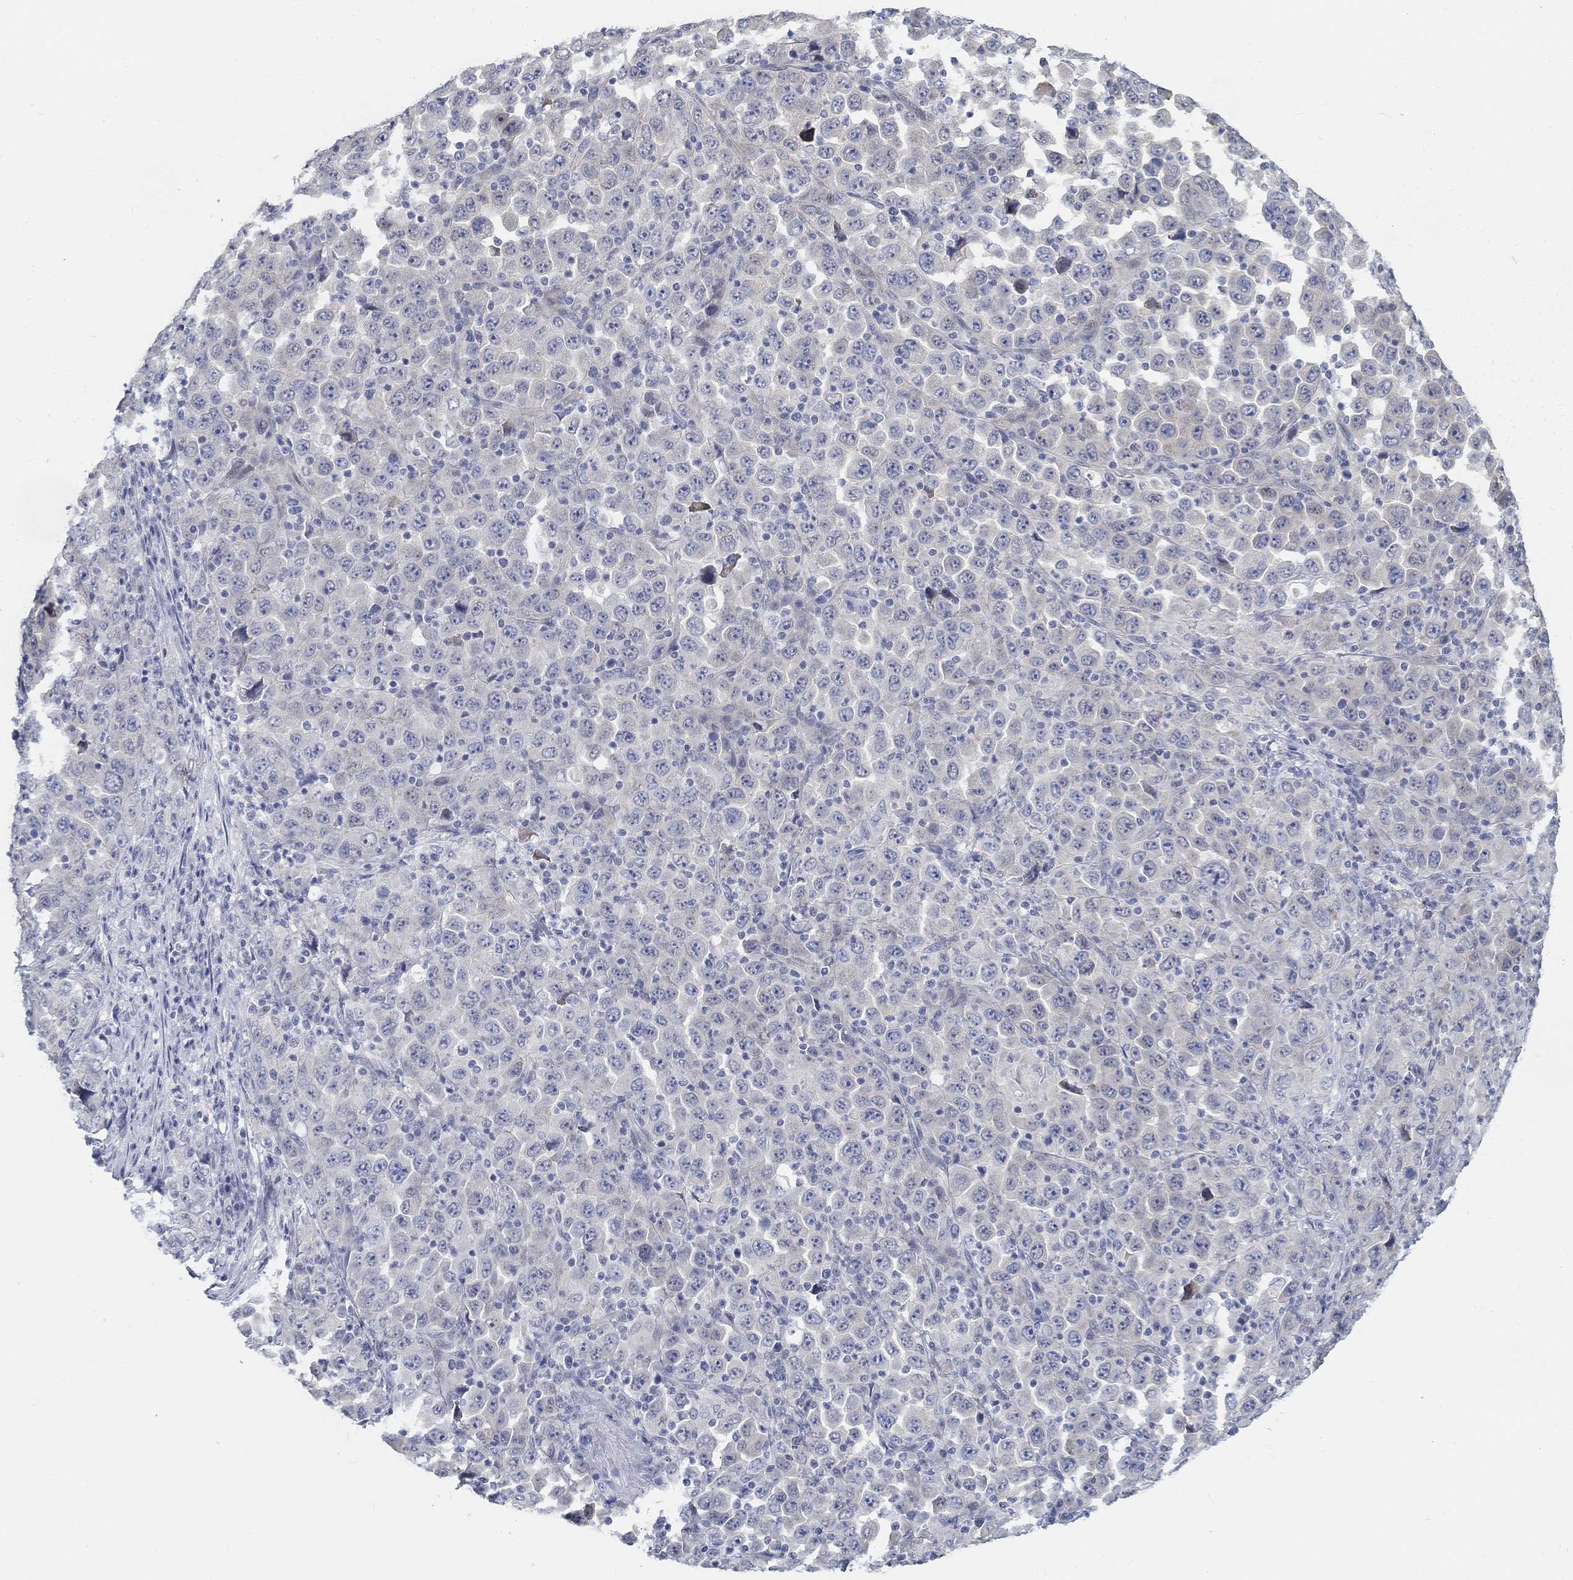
{"staining": {"intensity": "negative", "quantity": "none", "location": "none"}, "tissue": "stomach cancer", "cell_type": "Tumor cells", "image_type": "cancer", "snomed": [{"axis": "morphology", "description": "Normal tissue, NOS"}, {"axis": "morphology", "description": "Adenocarcinoma, NOS"}, {"axis": "topography", "description": "Stomach, upper"}, {"axis": "topography", "description": "Stomach"}], "caption": "A photomicrograph of stomach cancer (adenocarcinoma) stained for a protein demonstrates no brown staining in tumor cells.", "gene": "SNTG2", "patient": {"sex": "male", "age": 59}}